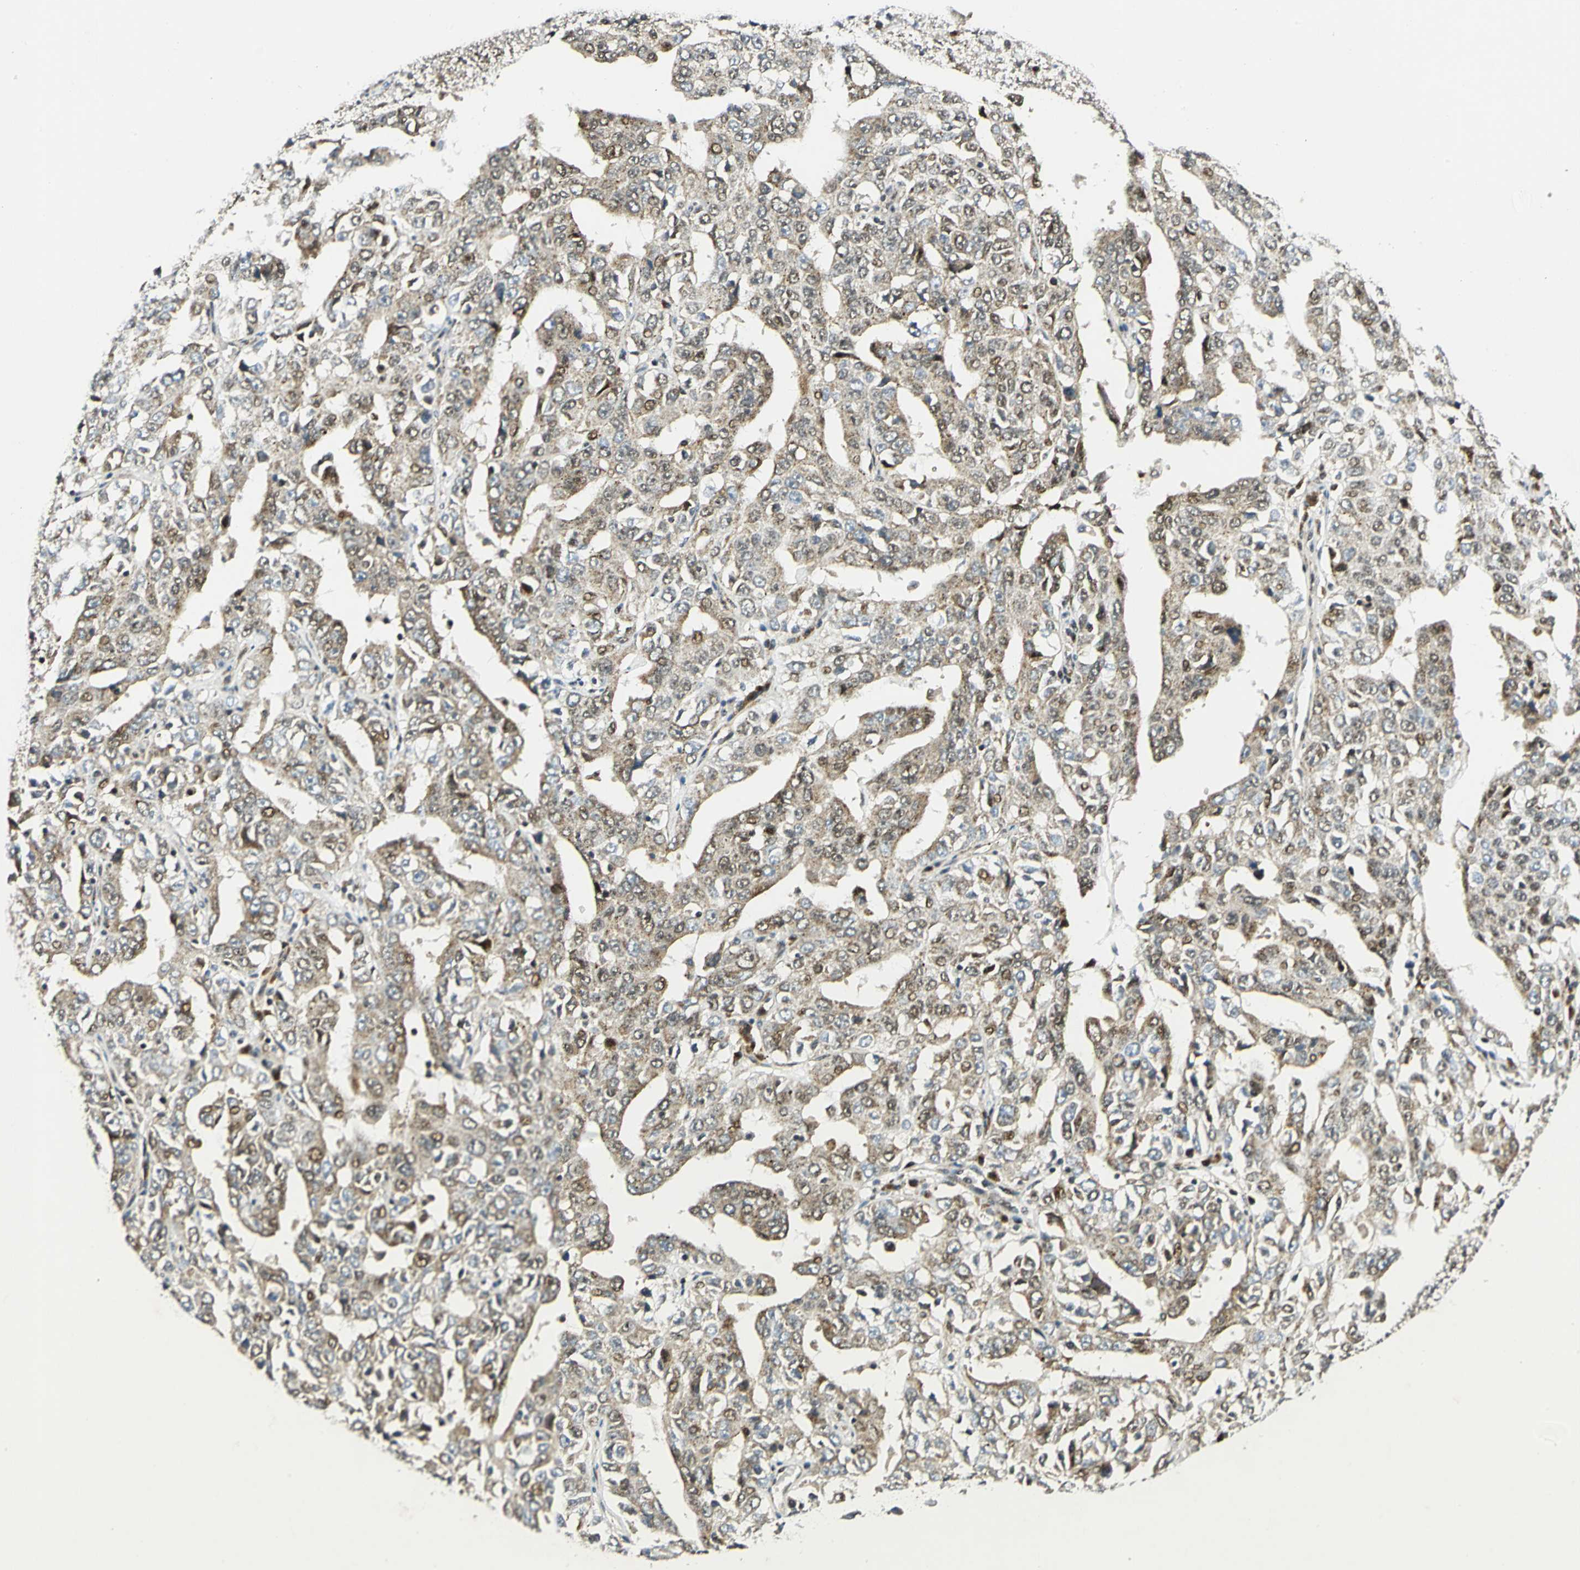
{"staining": {"intensity": "moderate", "quantity": ">75%", "location": "cytoplasmic/membranous,nuclear"}, "tissue": "ovarian cancer", "cell_type": "Tumor cells", "image_type": "cancer", "snomed": [{"axis": "morphology", "description": "Carcinoma, endometroid"}, {"axis": "topography", "description": "Ovary"}], "caption": "Ovarian cancer (endometroid carcinoma) tissue demonstrates moderate cytoplasmic/membranous and nuclear staining in approximately >75% of tumor cells", "gene": "ATP6V1A", "patient": {"sex": "female", "age": 62}}